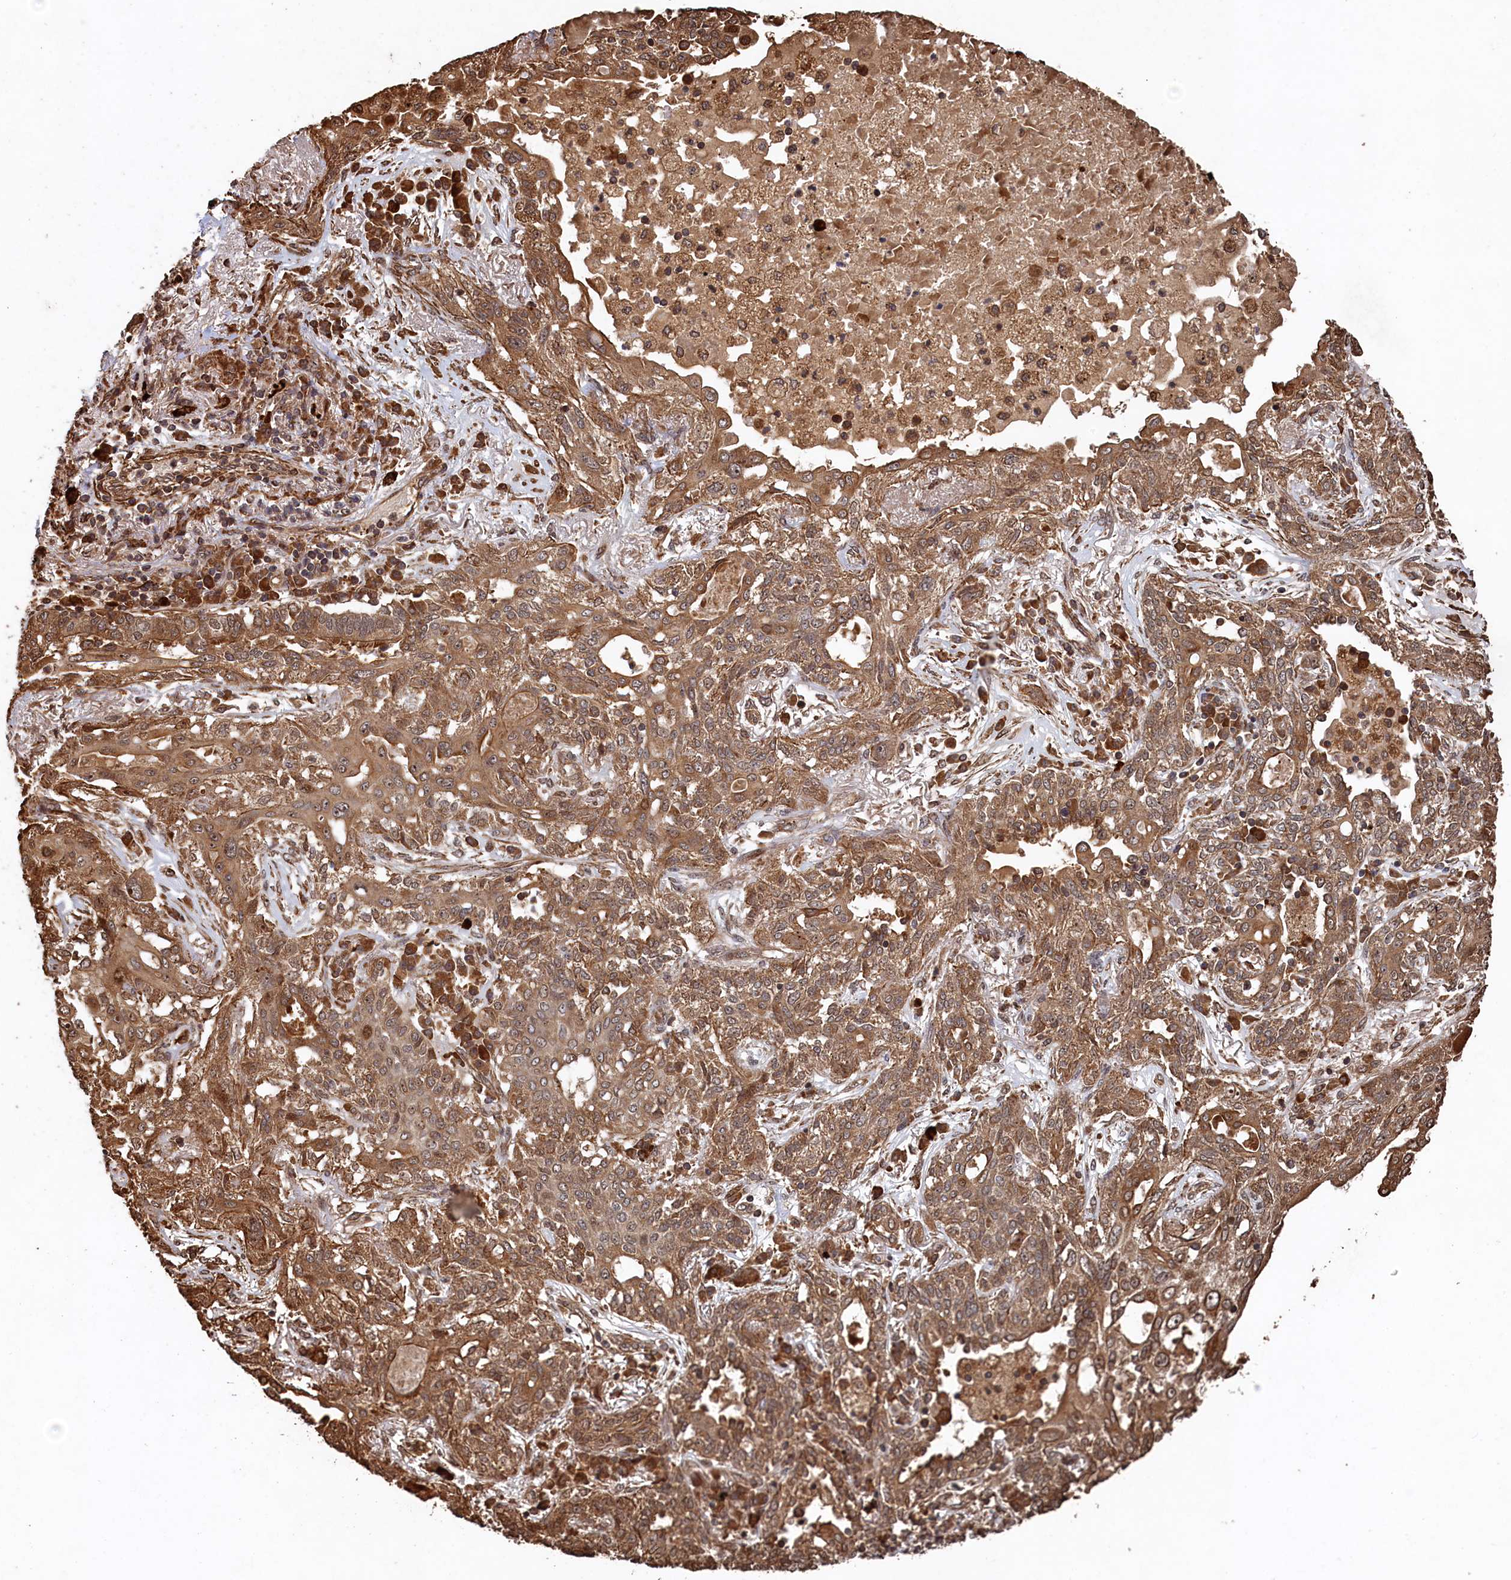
{"staining": {"intensity": "moderate", "quantity": ">75%", "location": "cytoplasmic/membranous"}, "tissue": "lung cancer", "cell_type": "Tumor cells", "image_type": "cancer", "snomed": [{"axis": "morphology", "description": "Squamous cell carcinoma, NOS"}, {"axis": "topography", "description": "Lung"}], "caption": "This image displays IHC staining of lung cancer, with medium moderate cytoplasmic/membranous positivity in approximately >75% of tumor cells.", "gene": "PIGN", "patient": {"sex": "female", "age": 70}}